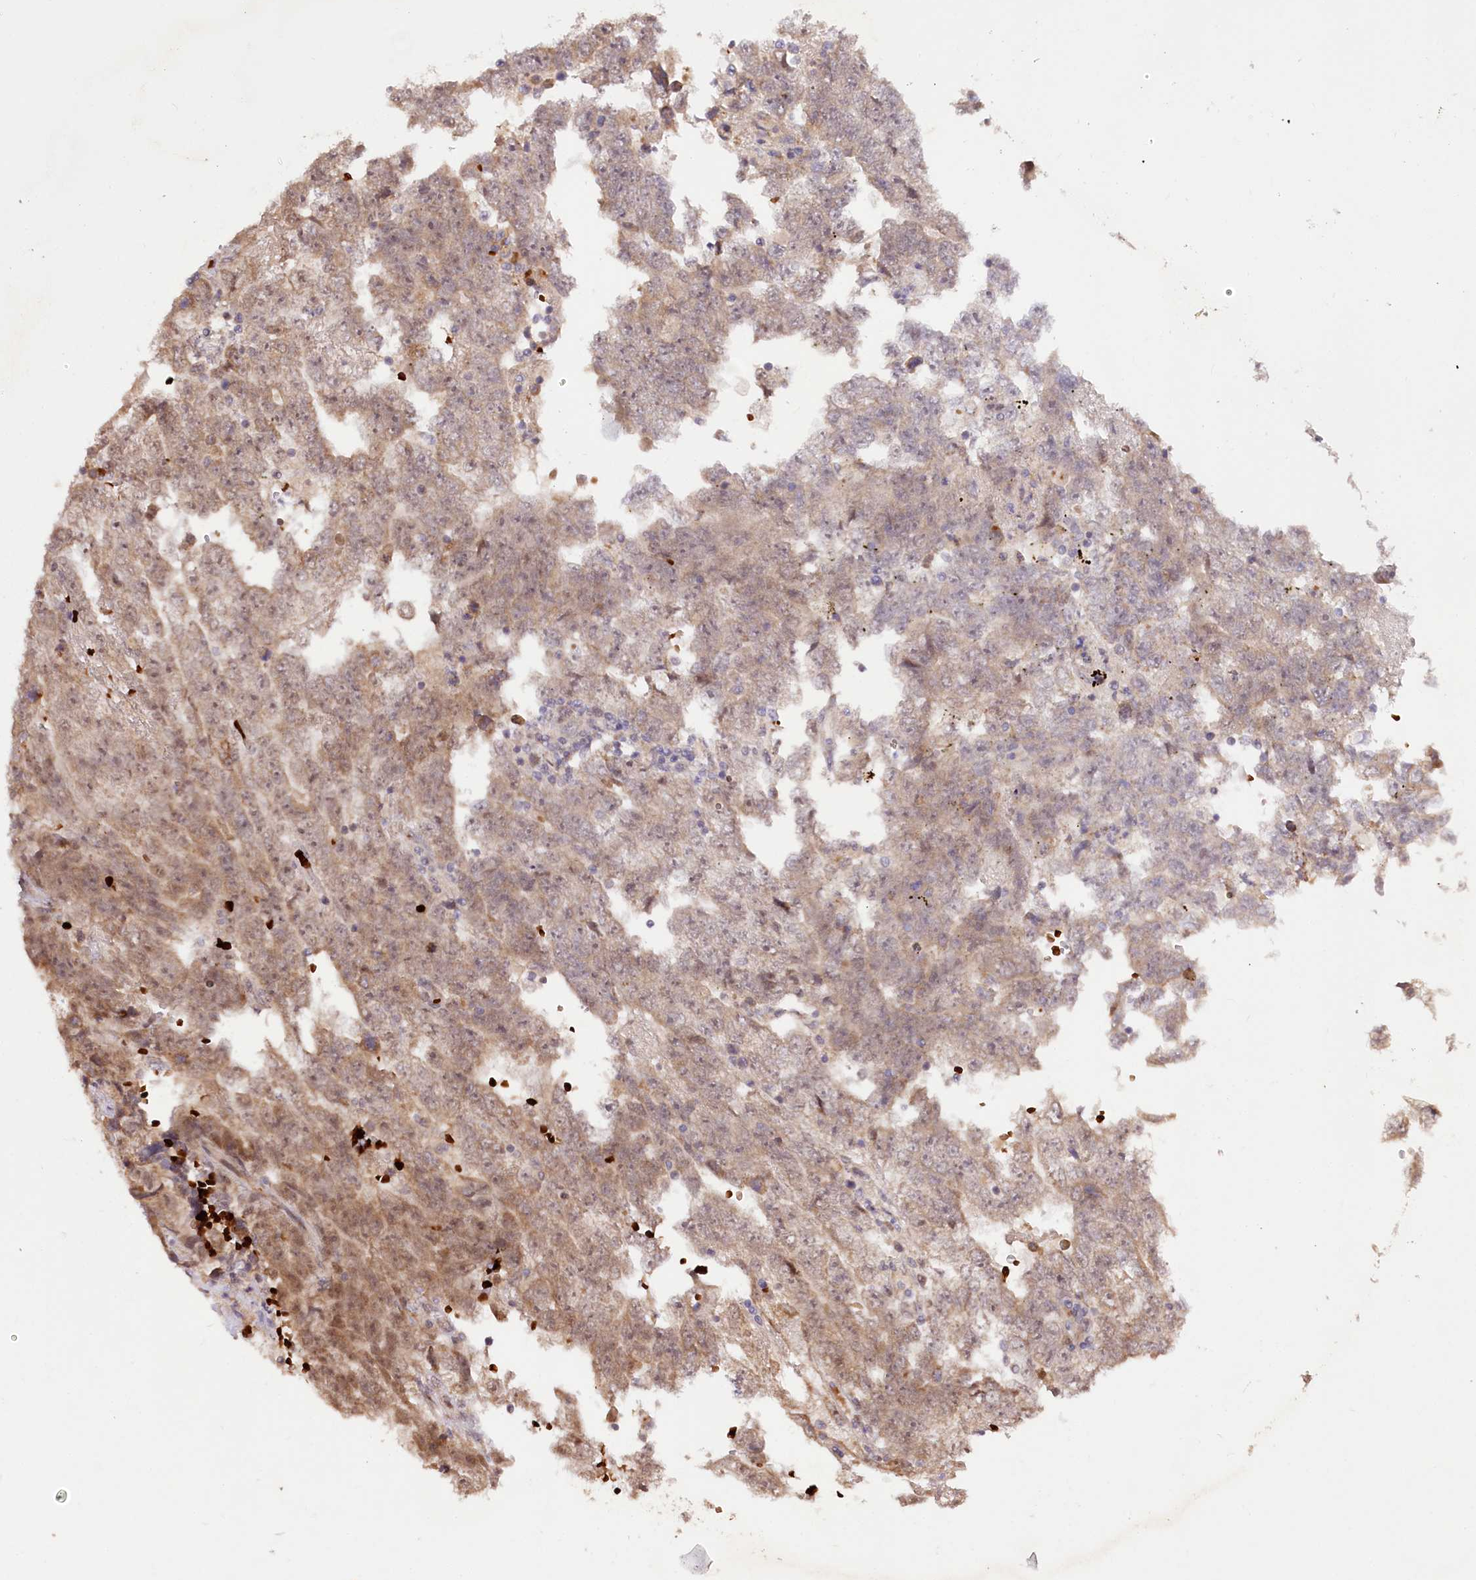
{"staining": {"intensity": "moderate", "quantity": "<25%", "location": "cytoplasmic/membranous"}, "tissue": "testis cancer", "cell_type": "Tumor cells", "image_type": "cancer", "snomed": [{"axis": "morphology", "description": "Carcinoma, Embryonal, NOS"}, {"axis": "topography", "description": "Testis"}], "caption": "The immunohistochemical stain highlights moderate cytoplasmic/membranous expression in tumor cells of testis embryonal carcinoma tissue. (IHC, brightfield microscopy, high magnification).", "gene": "DMP1", "patient": {"sex": "male", "age": 25}}